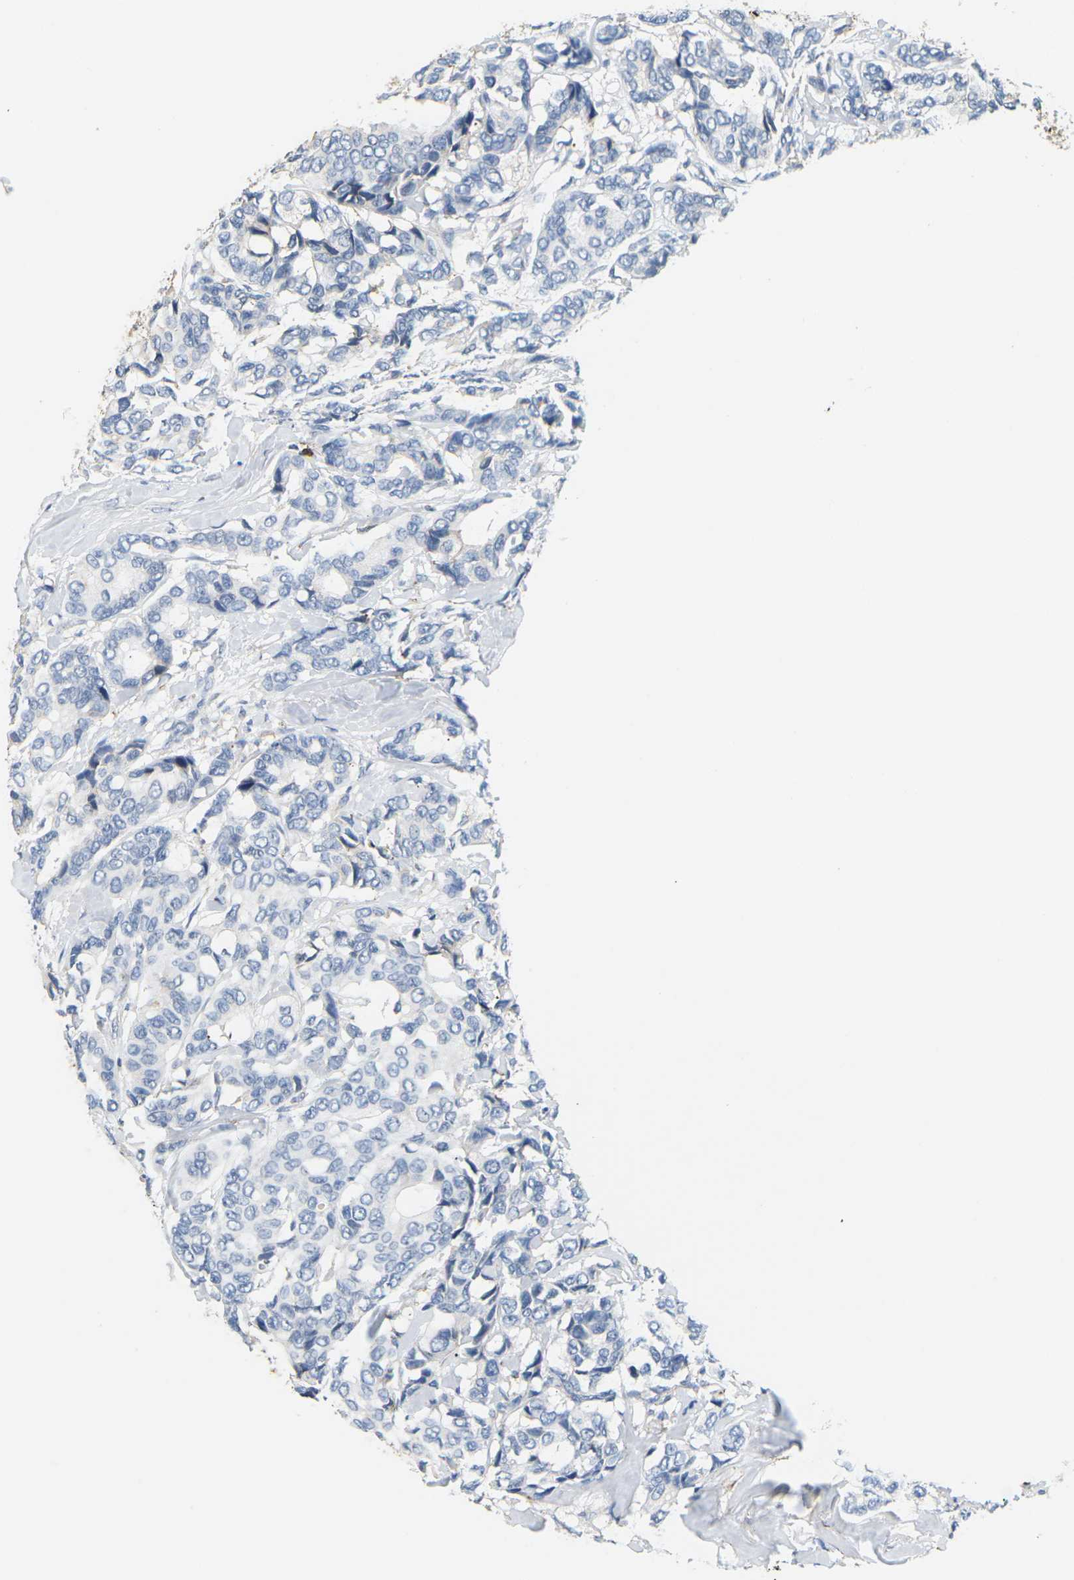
{"staining": {"intensity": "negative", "quantity": "none", "location": "none"}, "tissue": "breast cancer", "cell_type": "Tumor cells", "image_type": "cancer", "snomed": [{"axis": "morphology", "description": "Duct carcinoma"}, {"axis": "topography", "description": "Breast"}], "caption": "An immunohistochemistry micrograph of breast cancer is shown. There is no staining in tumor cells of breast cancer. (Brightfield microscopy of DAB (3,3'-diaminobenzidine) IHC at high magnification).", "gene": "ADM", "patient": {"sex": "female", "age": 87}}